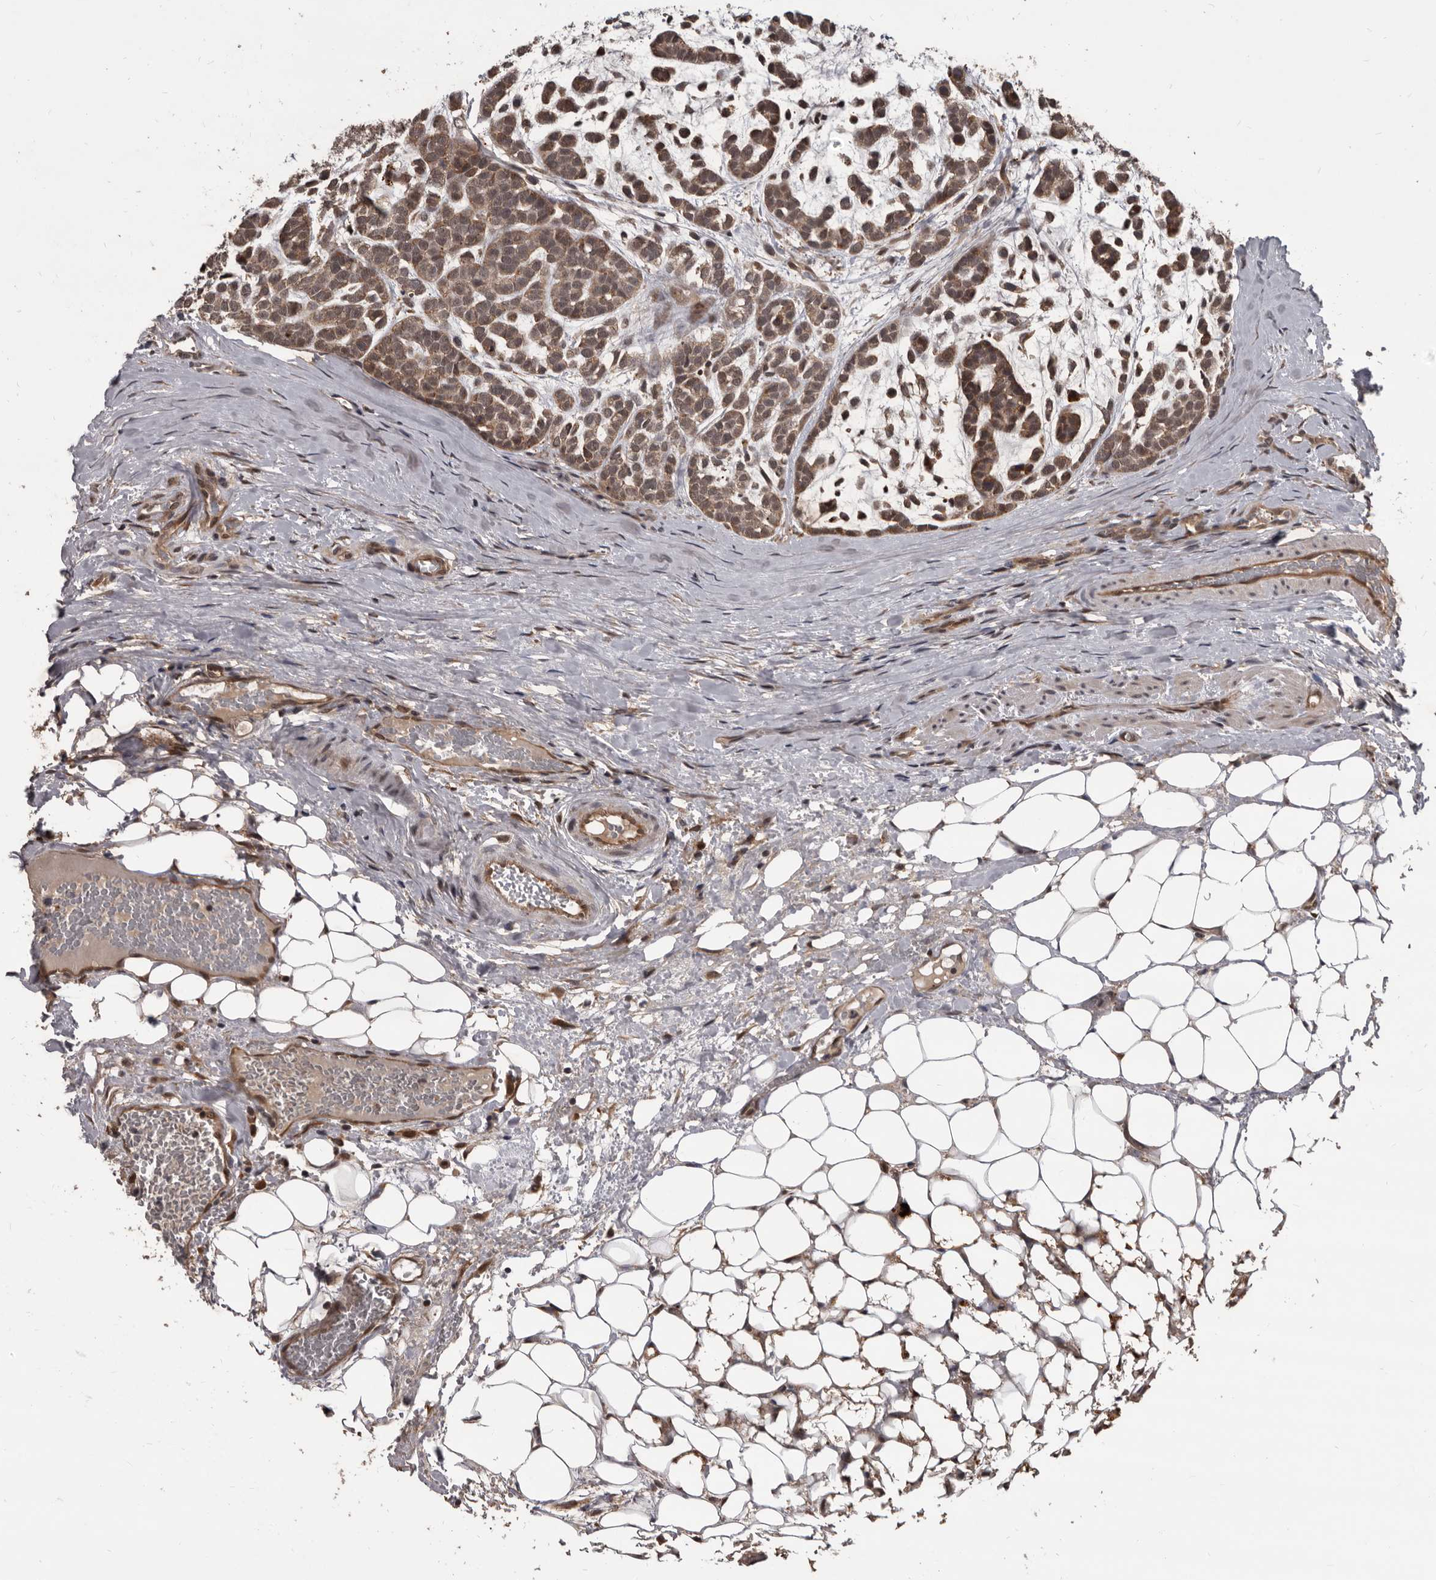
{"staining": {"intensity": "moderate", "quantity": ">75%", "location": "cytoplasmic/membranous"}, "tissue": "head and neck cancer", "cell_type": "Tumor cells", "image_type": "cancer", "snomed": [{"axis": "morphology", "description": "Adenocarcinoma, NOS"}, {"axis": "morphology", "description": "Adenoma, NOS"}, {"axis": "topography", "description": "Head-Neck"}], "caption": "Head and neck cancer stained for a protein (brown) shows moderate cytoplasmic/membranous positive staining in about >75% of tumor cells.", "gene": "AHR", "patient": {"sex": "female", "age": 55}}